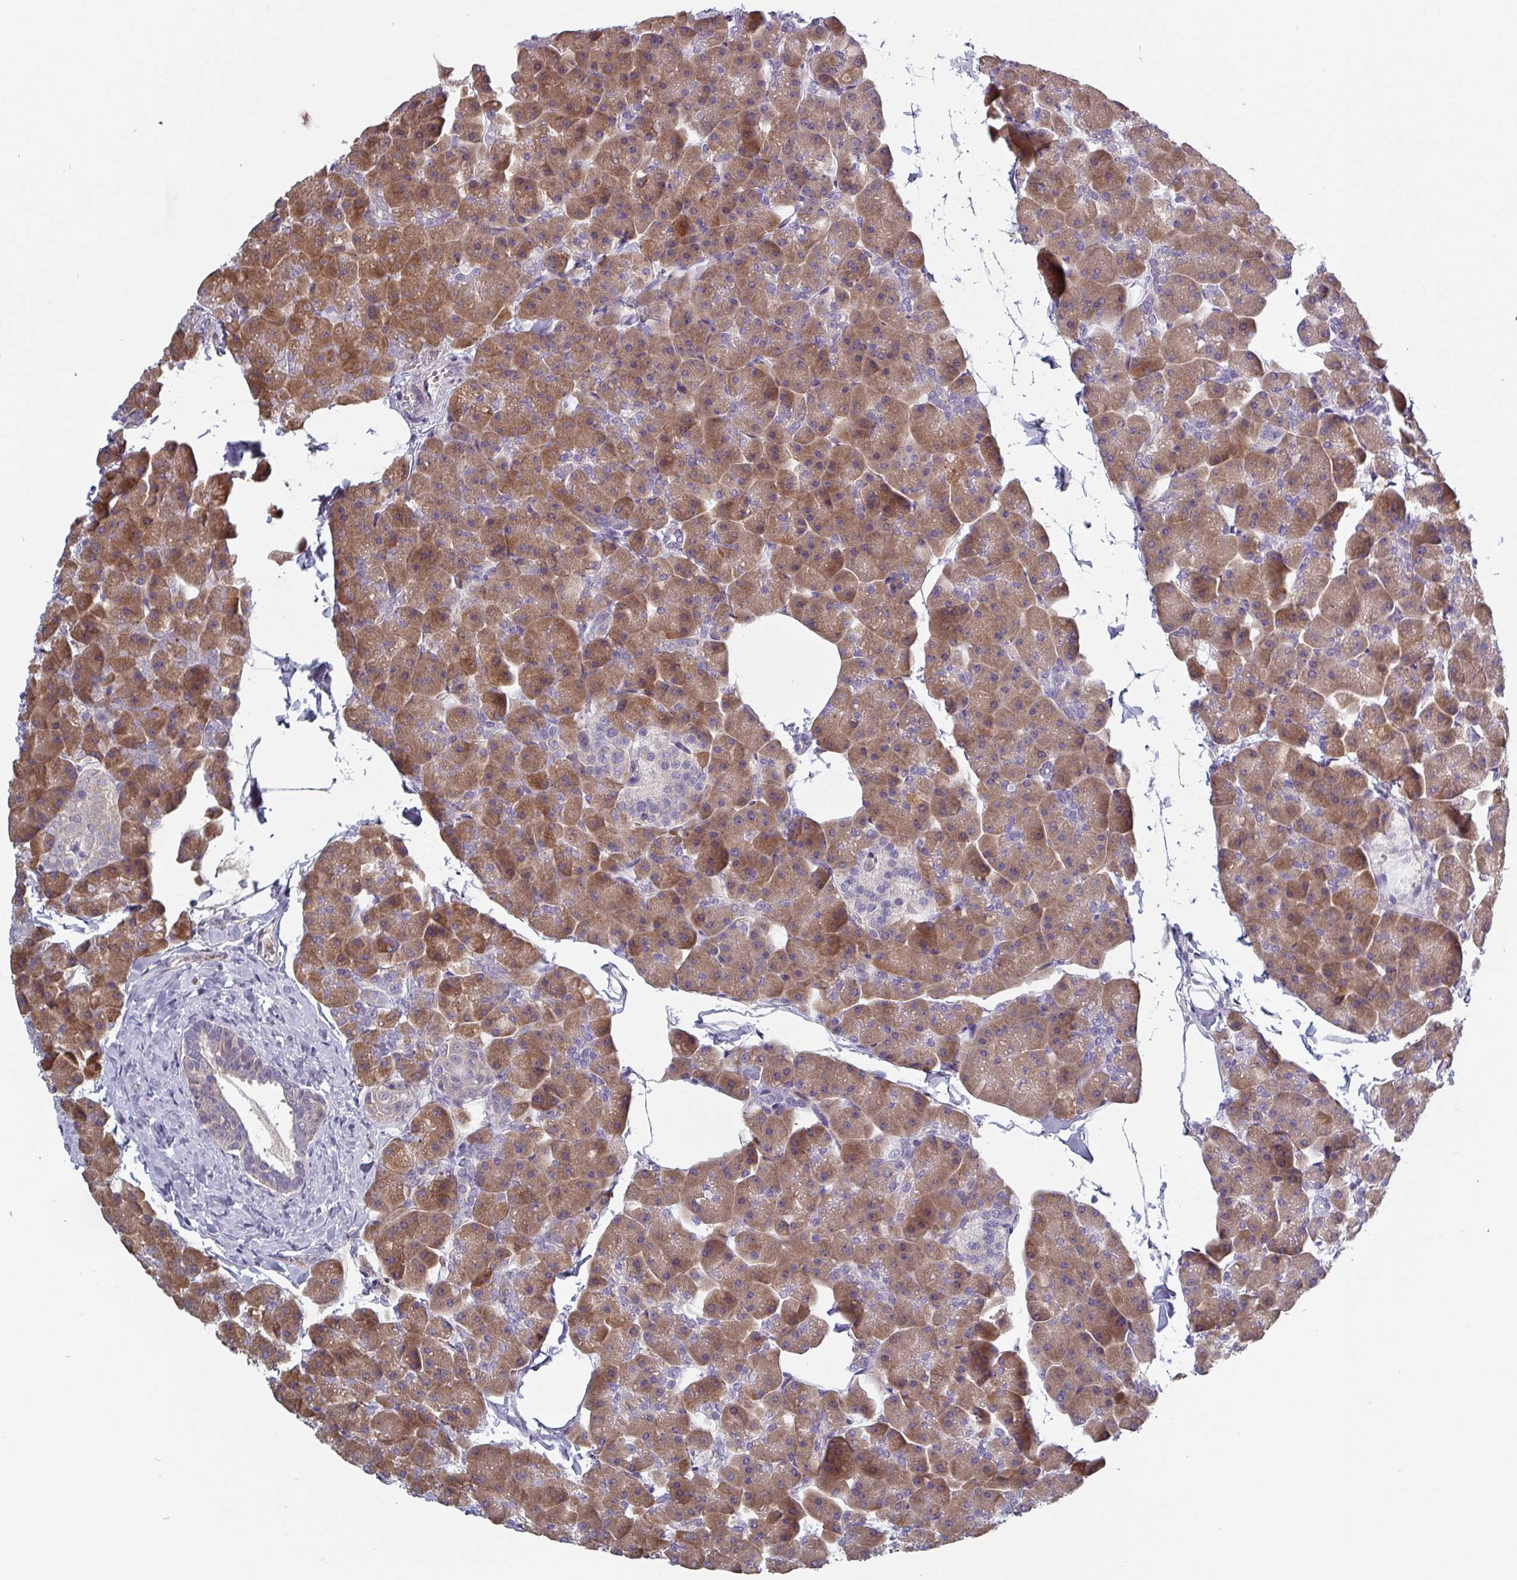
{"staining": {"intensity": "moderate", "quantity": ">75%", "location": "cytoplasmic/membranous"}, "tissue": "pancreas", "cell_type": "Exocrine glandular cells", "image_type": "normal", "snomed": [{"axis": "morphology", "description": "Normal tissue, NOS"}, {"axis": "topography", "description": "Pancreas"}], "caption": "Pancreas stained with DAB (3,3'-diaminobenzidine) immunohistochemistry demonstrates medium levels of moderate cytoplasmic/membranous staining in approximately >75% of exocrine glandular cells. (DAB IHC with brightfield microscopy, high magnification).", "gene": "PRAMEF7", "patient": {"sex": "male", "age": 35}}